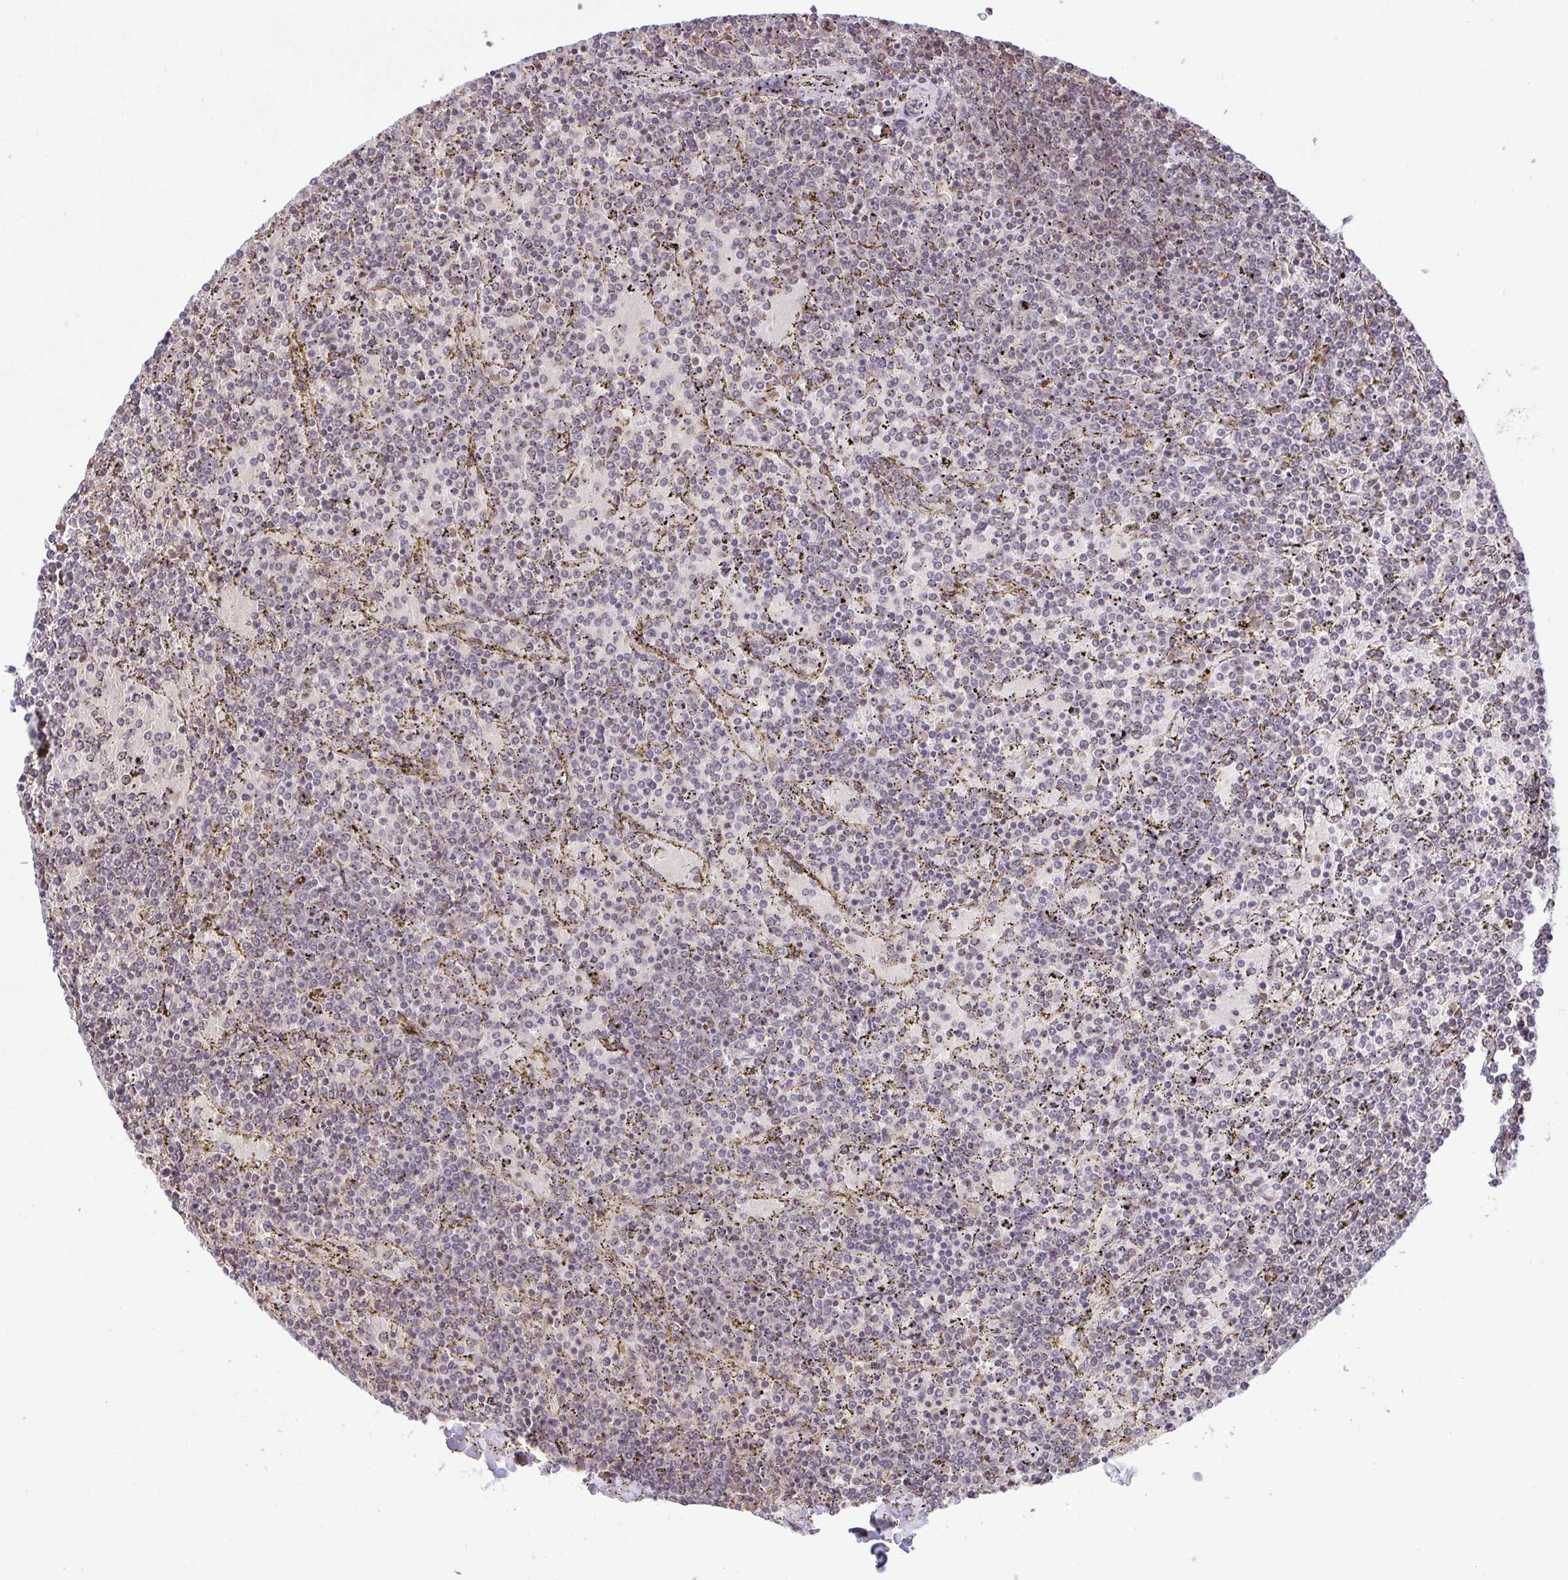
{"staining": {"intensity": "negative", "quantity": "none", "location": "none"}, "tissue": "lymphoma", "cell_type": "Tumor cells", "image_type": "cancer", "snomed": [{"axis": "morphology", "description": "Malignant lymphoma, non-Hodgkin's type, Low grade"}, {"axis": "topography", "description": "Spleen"}], "caption": "Immunohistochemistry (IHC) histopathology image of lymphoma stained for a protein (brown), which reveals no staining in tumor cells.", "gene": "RSL24D1", "patient": {"sex": "female", "age": 77}}